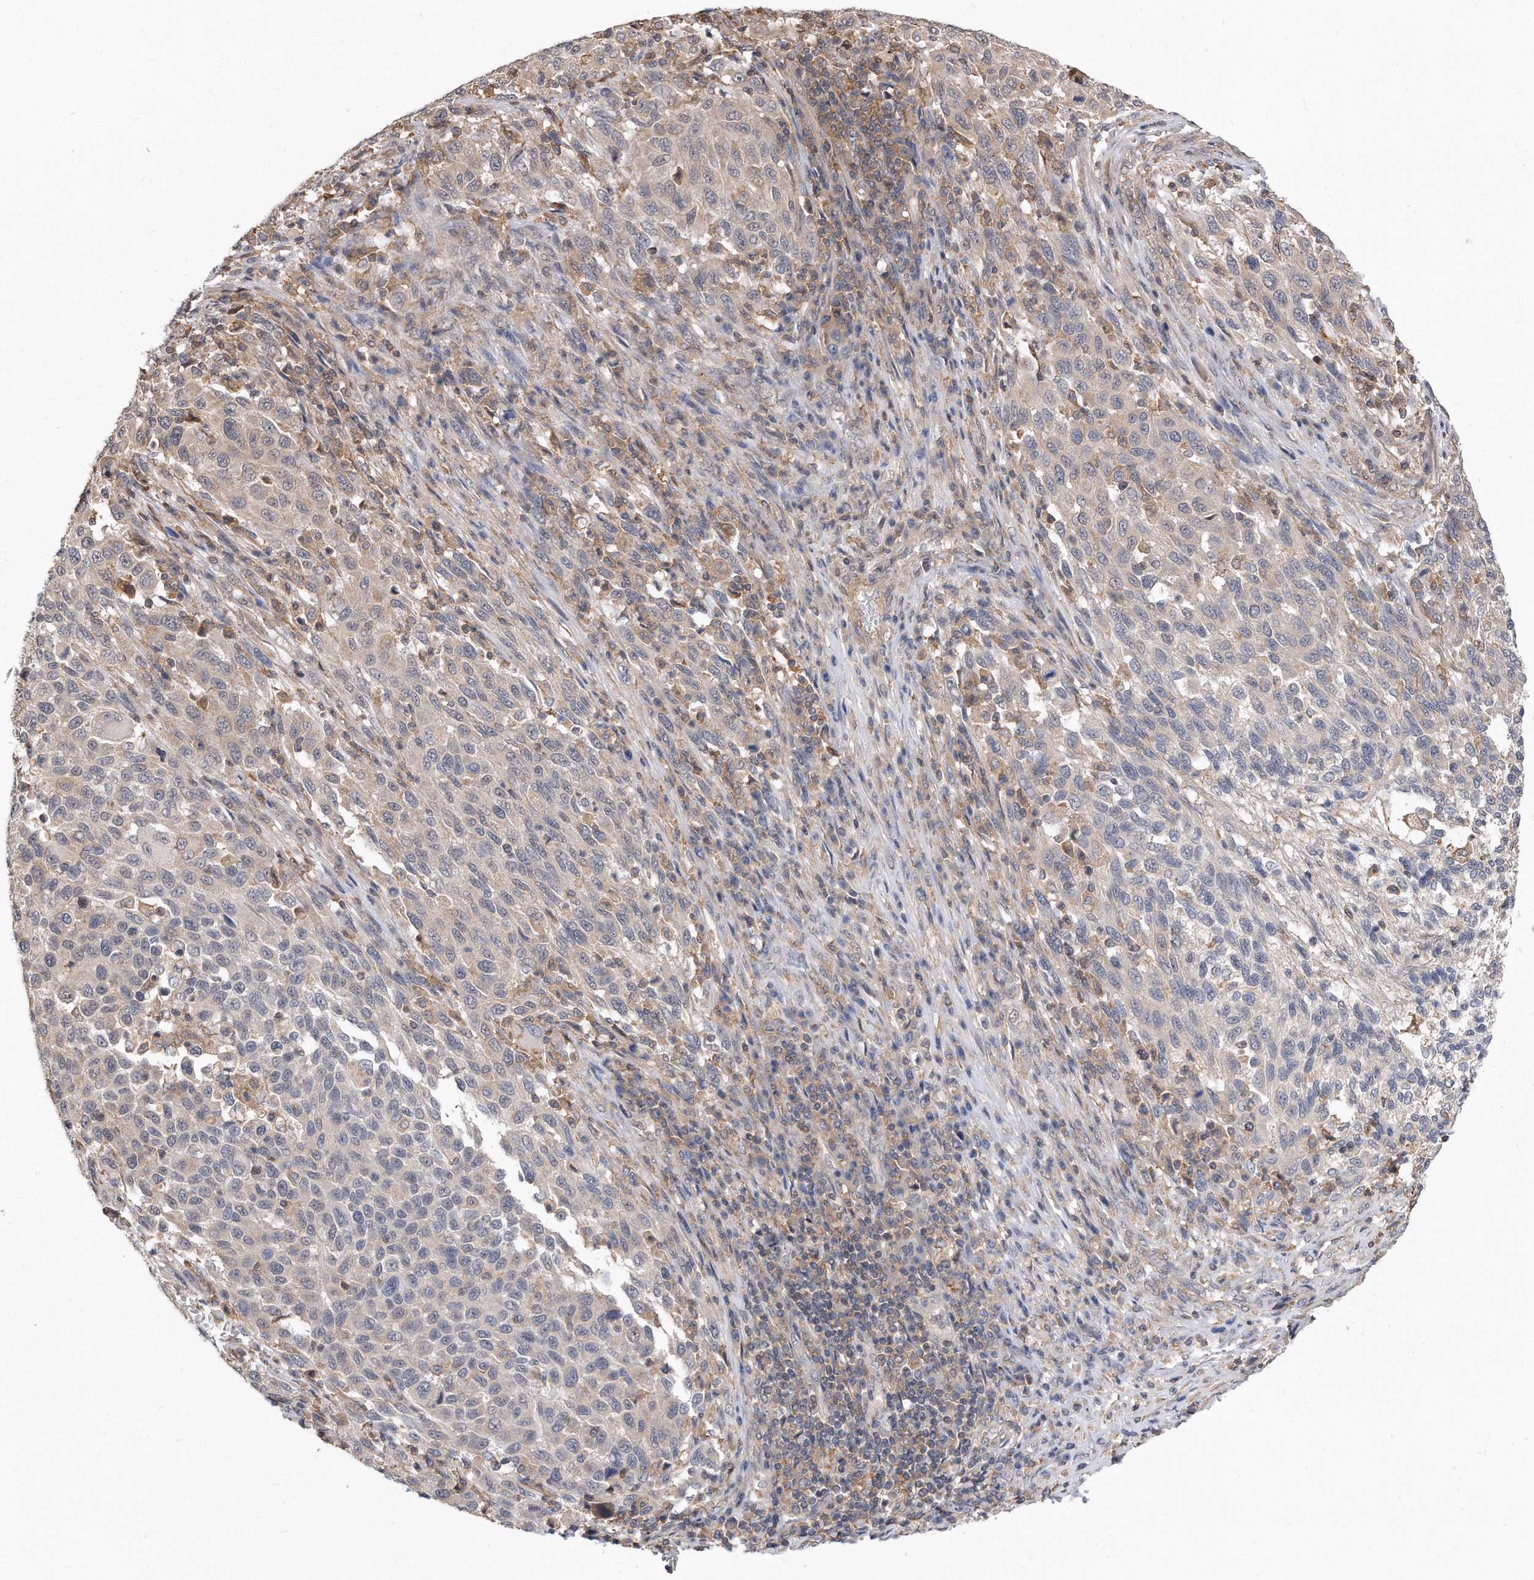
{"staining": {"intensity": "negative", "quantity": "none", "location": "none"}, "tissue": "melanoma", "cell_type": "Tumor cells", "image_type": "cancer", "snomed": [{"axis": "morphology", "description": "Malignant melanoma, Metastatic site"}, {"axis": "topography", "description": "Lymph node"}], "caption": "This is an IHC micrograph of human malignant melanoma (metastatic site). There is no positivity in tumor cells.", "gene": "TCP1", "patient": {"sex": "male", "age": 61}}